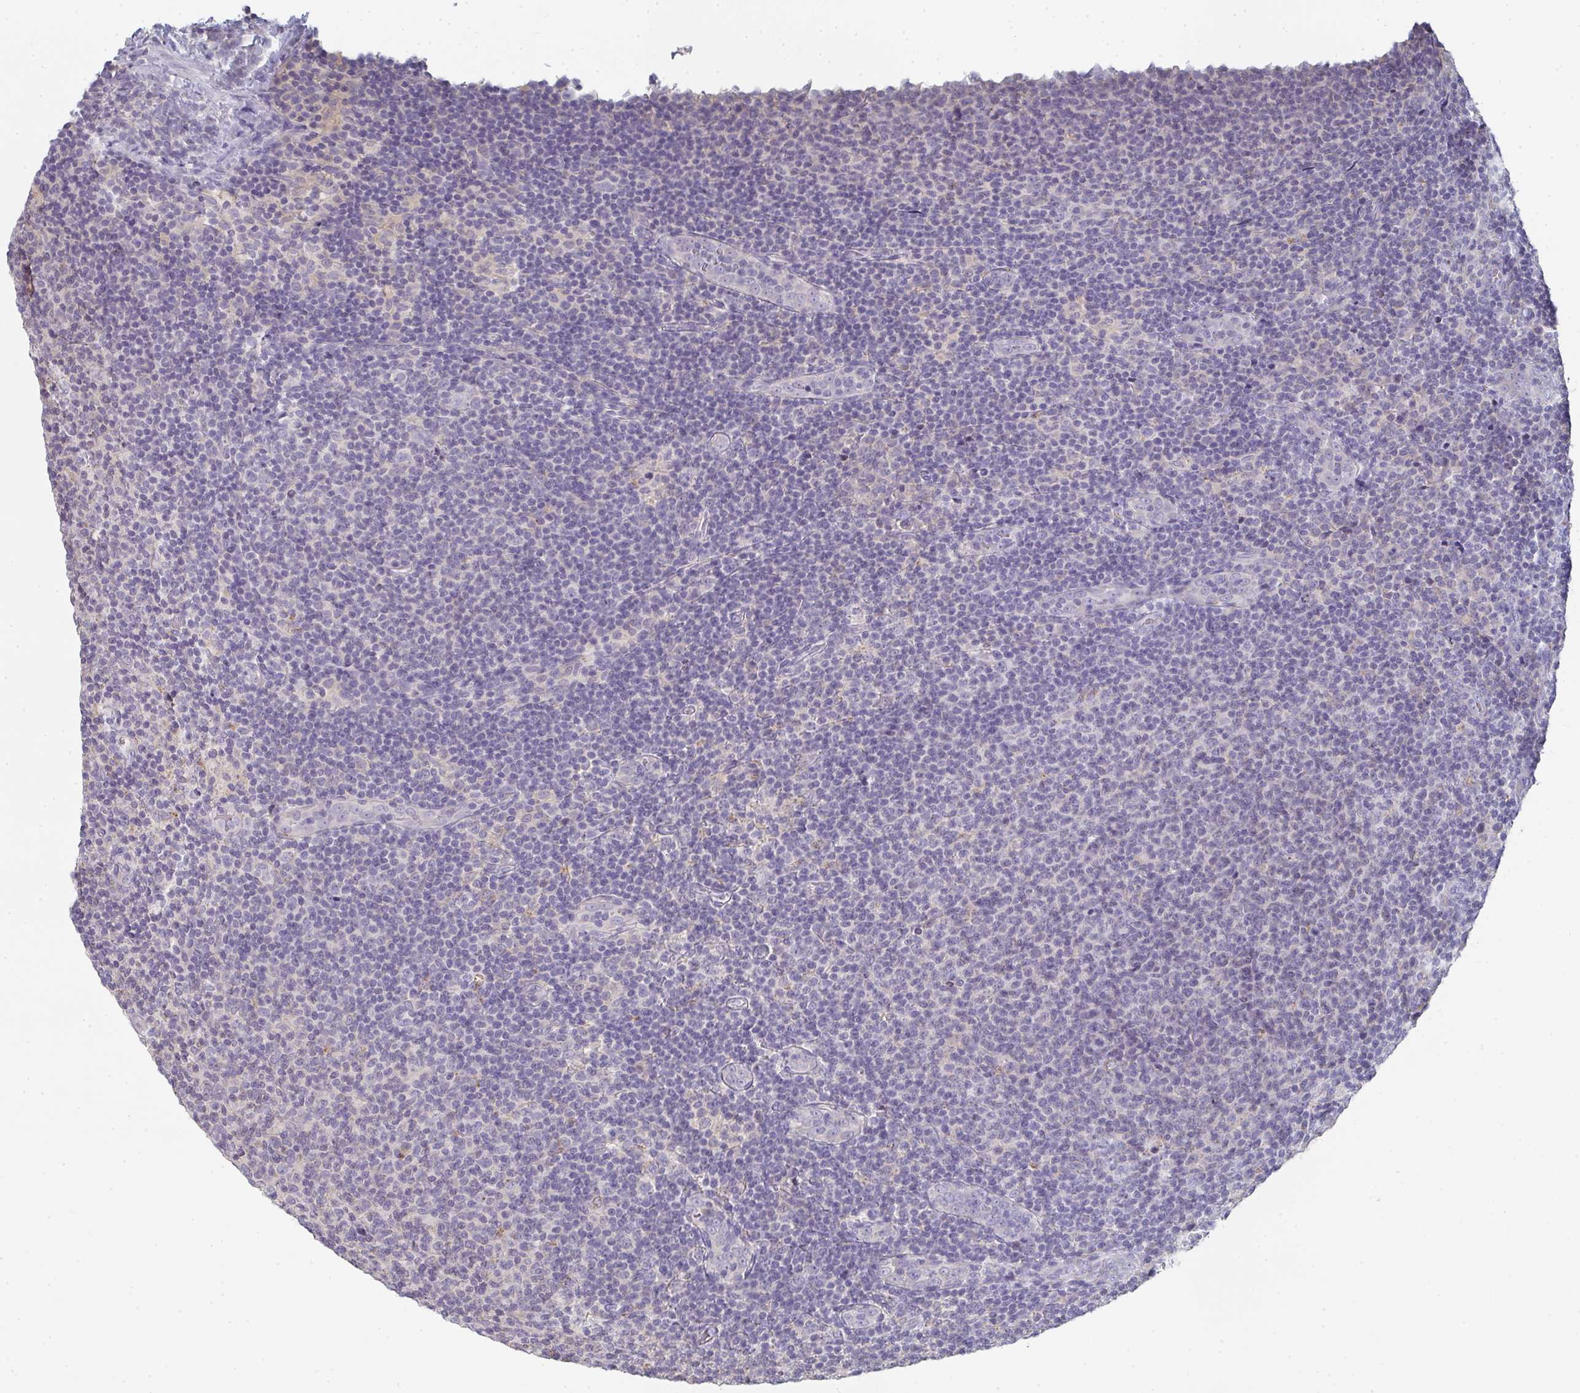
{"staining": {"intensity": "negative", "quantity": "none", "location": "none"}, "tissue": "lymphoma", "cell_type": "Tumor cells", "image_type": "cancer", "snomed": [{"axis": "morphology", "description": "Malignant lymphoma, non-Hodgkin's type, Low grade"}, {"axis": "topography", "description": "Lymph node"}], "caption": "IHC micrograph of neoplastic tissue: human low-grade malignant lymphoma, non-Hodgkin's type stained with DAB (3,3'-diaminobenzidine) exhibits no significant protein positivity in tumor cells.", "gene": "CHMP5", "patient": {"sex": "male", "age": 66}}